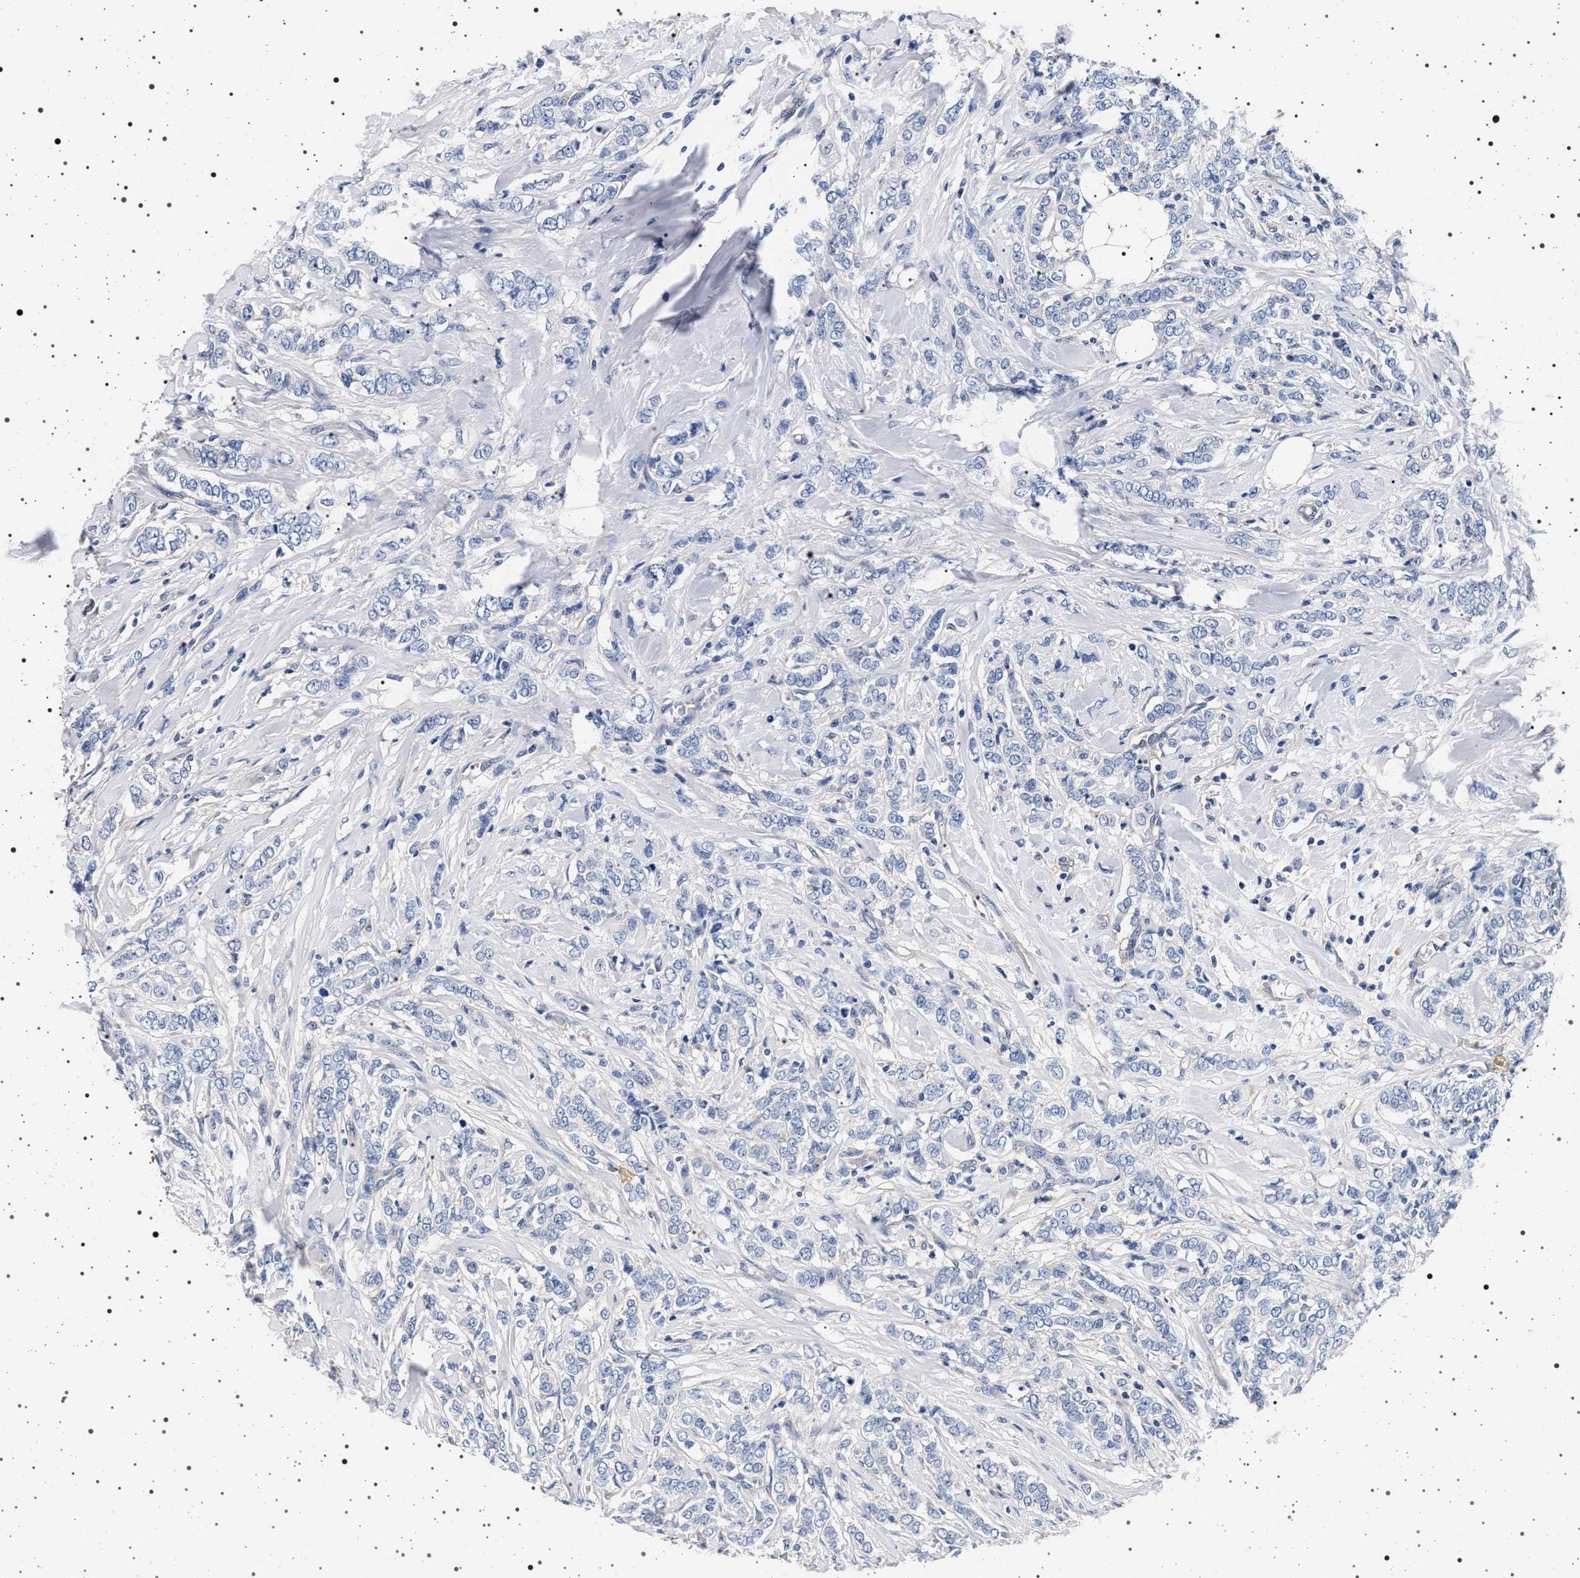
{"staining": {"intensity": "negative", "quantity": "none", "location": "none"}, "tissue": "breast cancer", "cell_type": "Tumor cells", "image_type": "cancer", "snomed": [{"axis": "morphology", "description": "Lobular carcinoma"}, {"axis": "topography", "description": "Skin"}, {"axis": "topography", "description": "Breast"}], "caption": "Breast cancer (lobular carcinoma) stained for a protein using immunohistochemistry reveals no expression tumor cells.", "gene": "HSD17B1", "patient": {"sex": "female", "age": 46}}